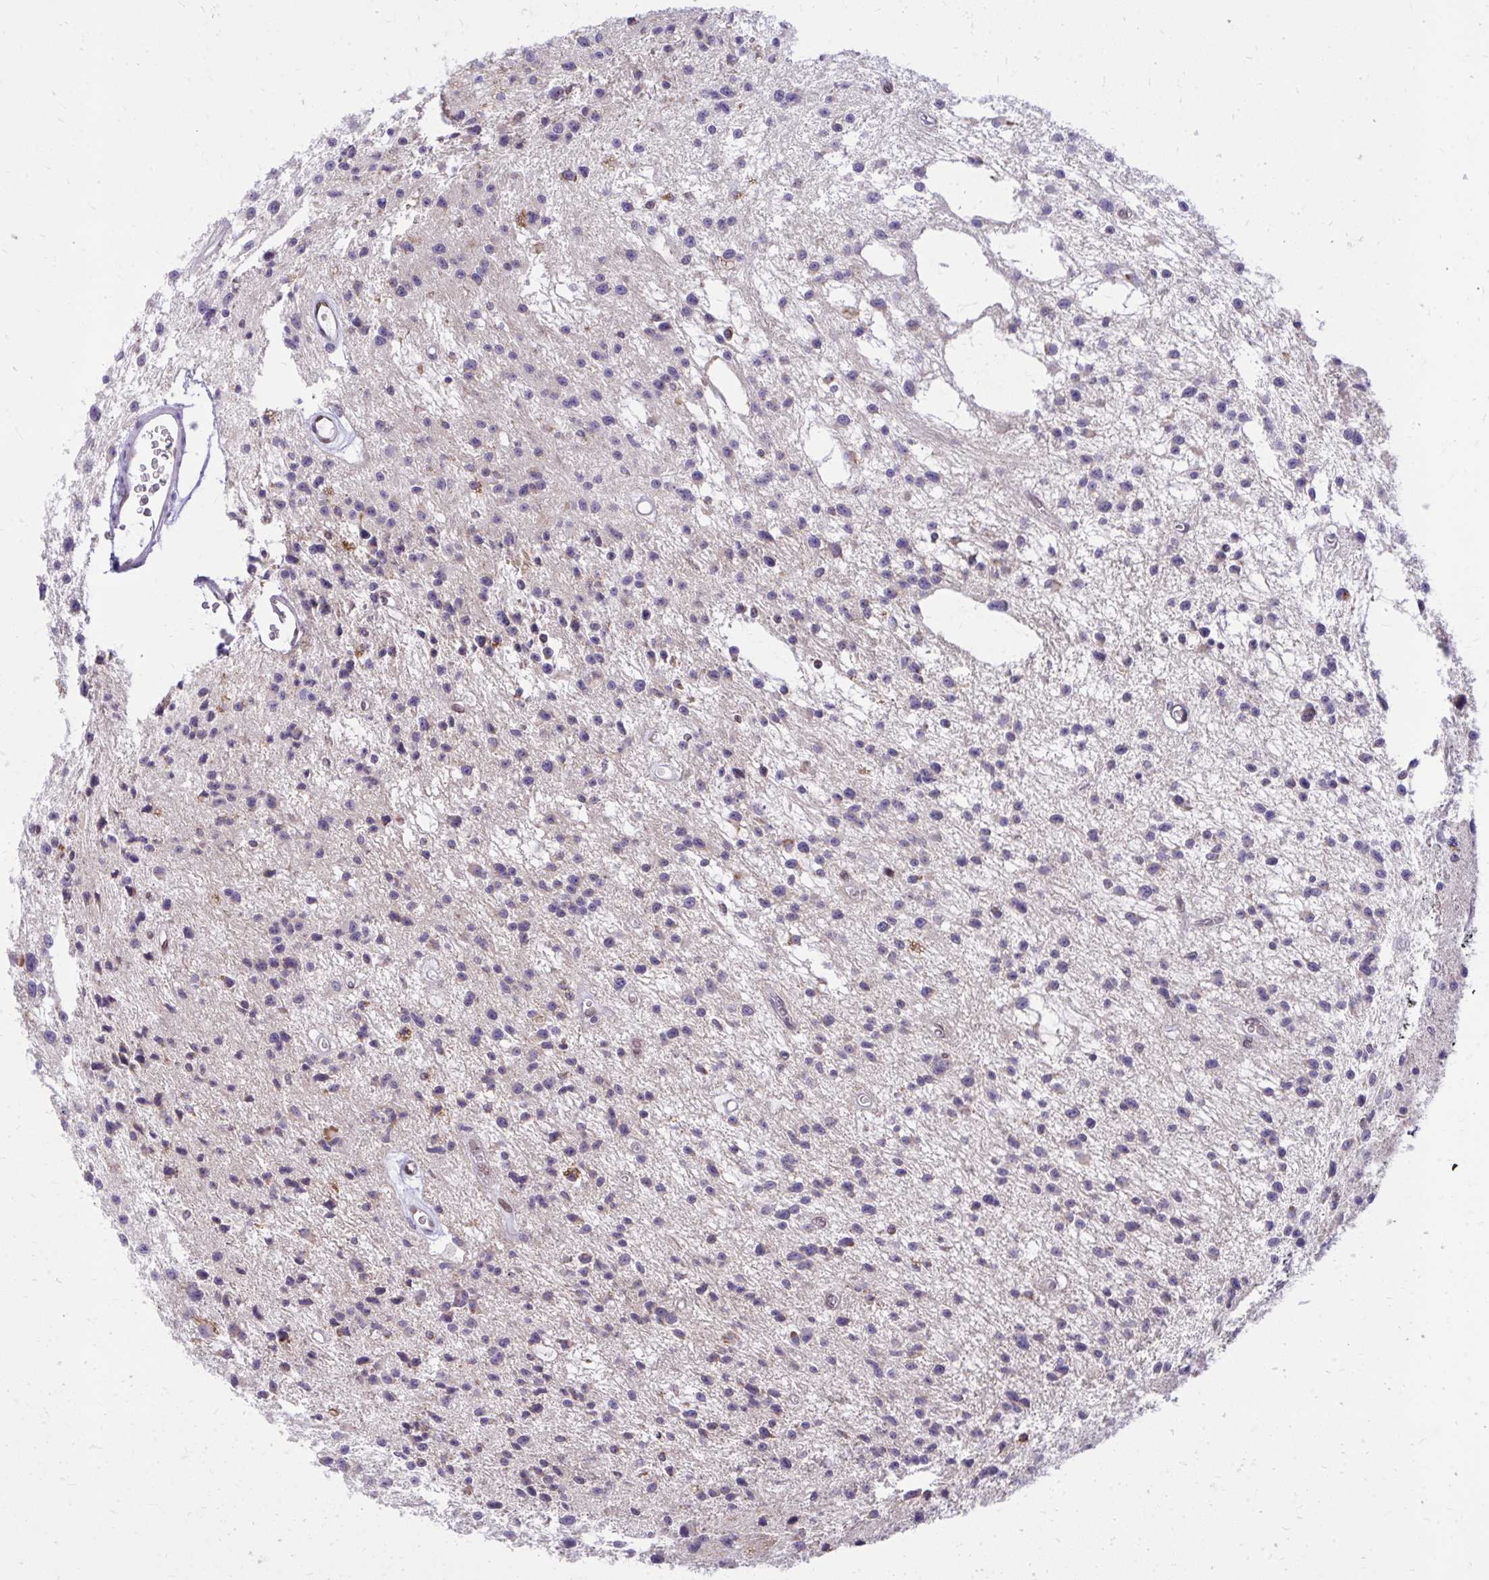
{"staining": {"intensity": "negative", "quantity": "none", "location": "none"}, "tissue": "glioma", "cell_type": "Tumor cells", "image_type": "cancer", "snomed": [{"axis": "morphology", "description": "Glioma, malignant, Low grade"}, {"axis": "topography", "description": "Brain"}], "caption": "IHC histopathology image of neoplastic tissue: malignant glioma (low-grade) stained with DAB (3,3'-diaminobenzidine) reveals no significant protein staining in tumor cells.", "gene": "RPS6KA2", "patient": {"sex": "male", "age": 43}}